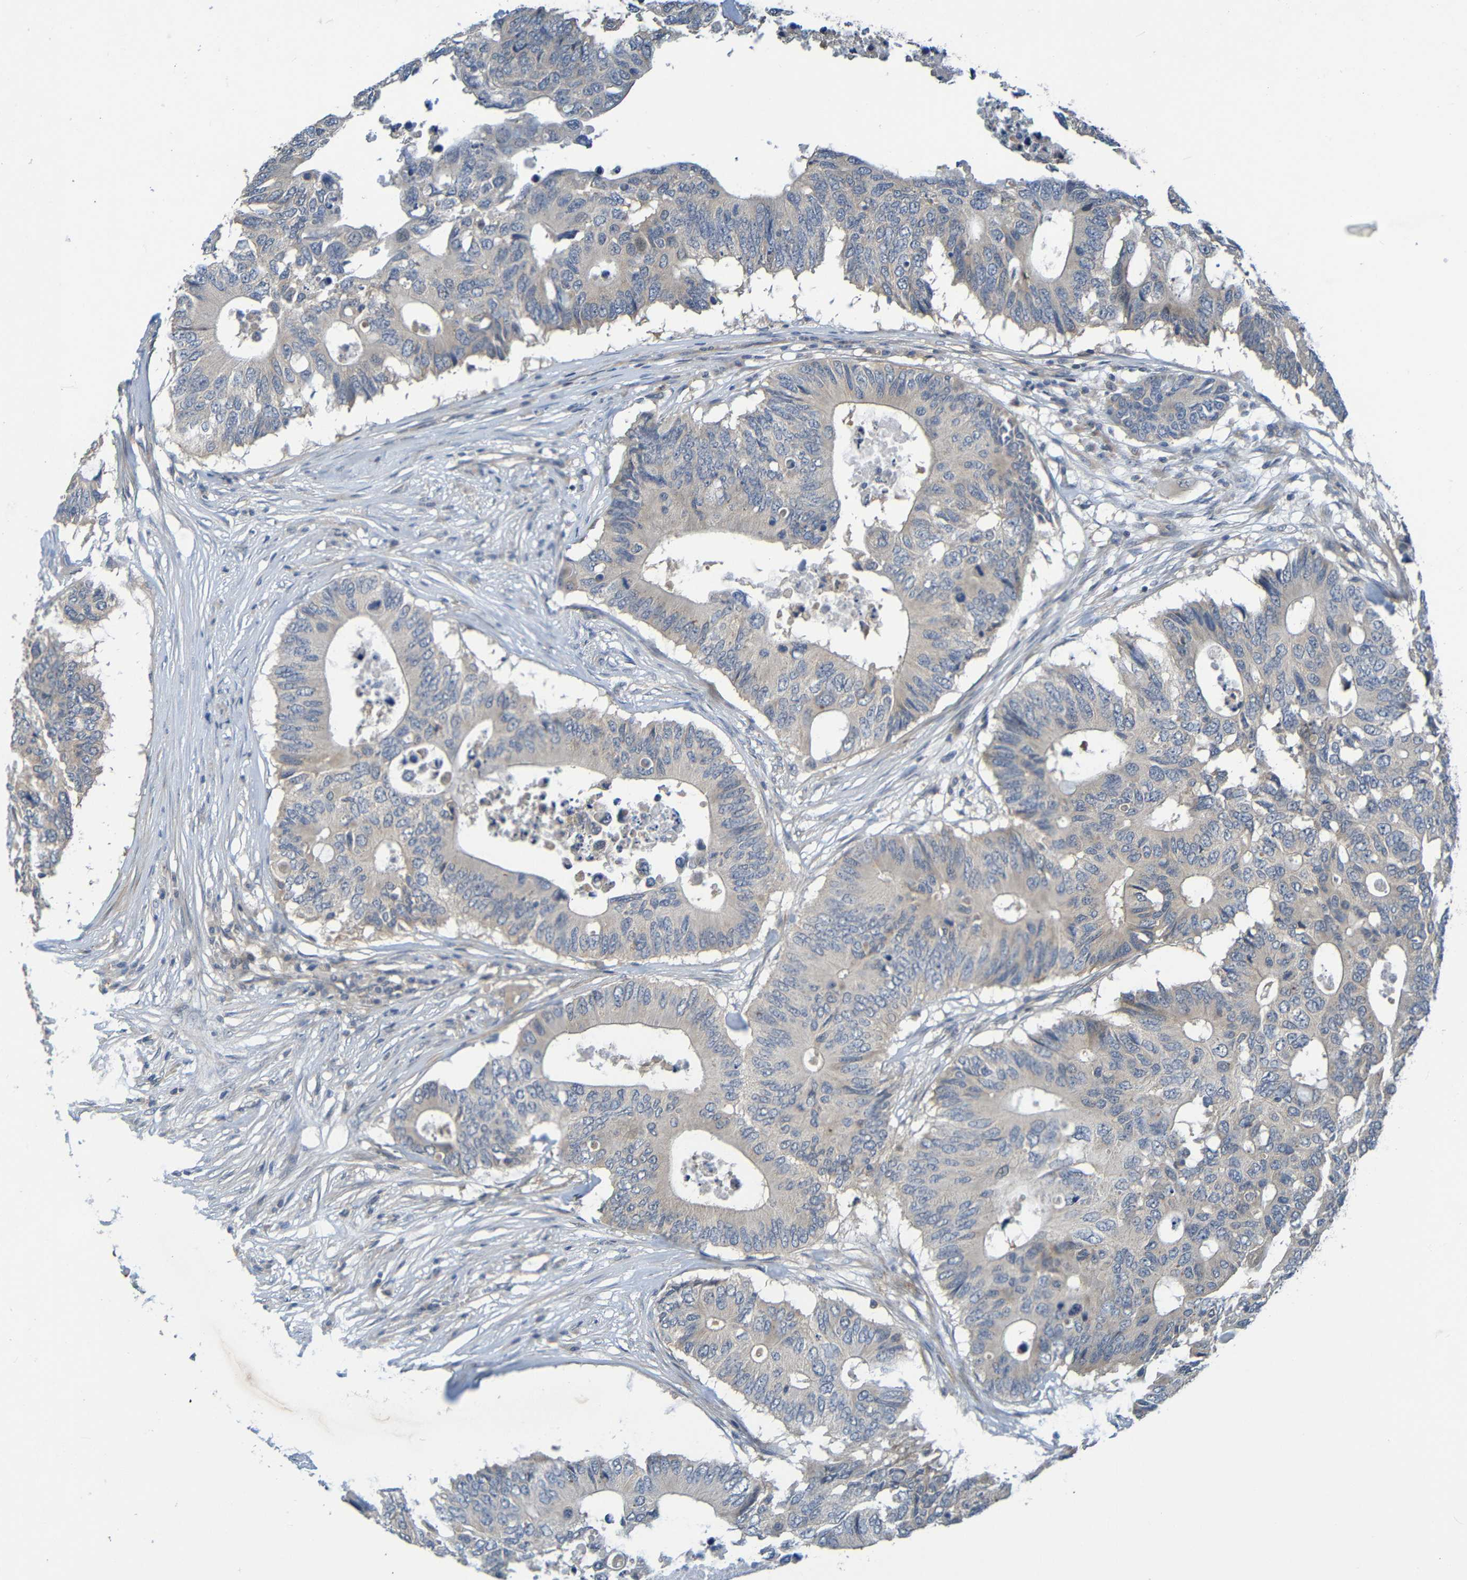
{"staining": {"intensity": "weak", "quantity": ">75%", "location": "cytoplasmic/membranous"}, "tissue": "colorectal cancer", "cell_type": "Tumor cells", "image_type": "cancer", "snomed": [{"axis": "morphology", "description": "Adenocarcinoma, NOS"}, {"axis": "topography", "description": "Colon"}], "caption": "High-power microscopy captured an immunohistochemistry (IHC) photomicrograph of colorectal cancer, revealing weak cytoplasmic/membranous expression in approximately >75% of tumor cells.", "gene": "CYP4F2", "patient": {"sex": "male", "age": 71}}